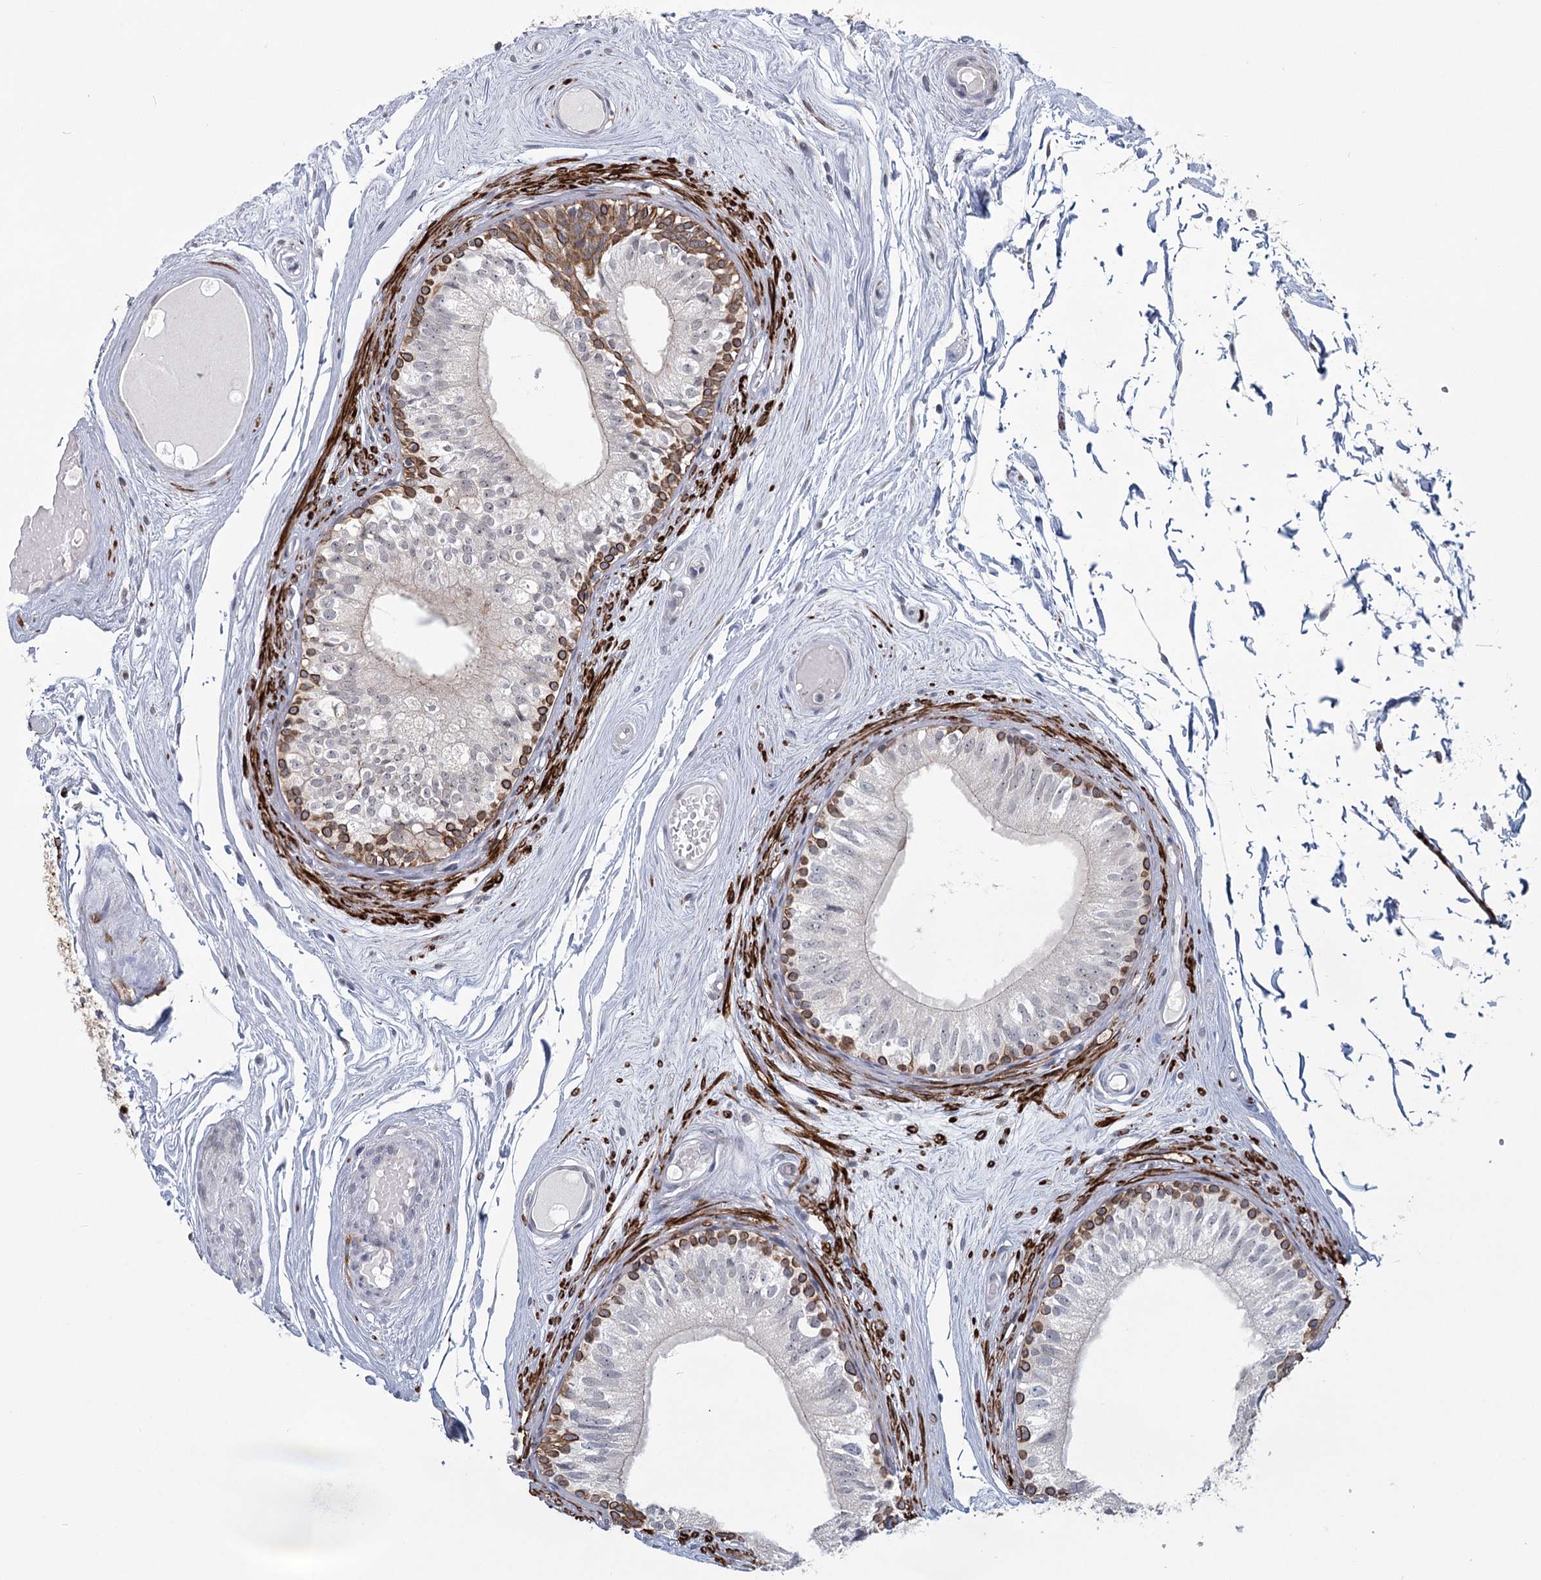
{"staining": {"intensity": "moderate", "quantity": "25%-75%", "location": "cytoplasmic/membranous"}, "tissue": "epididymis", "cell_type": "Glandular cells", "image_type": "normal", "snomed": [{"axis": "morphology", "description": "Normal tissue, NOS"}, {"axis": "topography", "description": "Epididymis"}], "caption": "A micrograph showing moderate cytoplasmic/membranous staining in about 25%-75% of glandular cells in unremarkable epididymis, as visualized by brown immunohistochemical staining.", "gene": "TMEM70", "patient": {"sex": "male", "age": 79}}